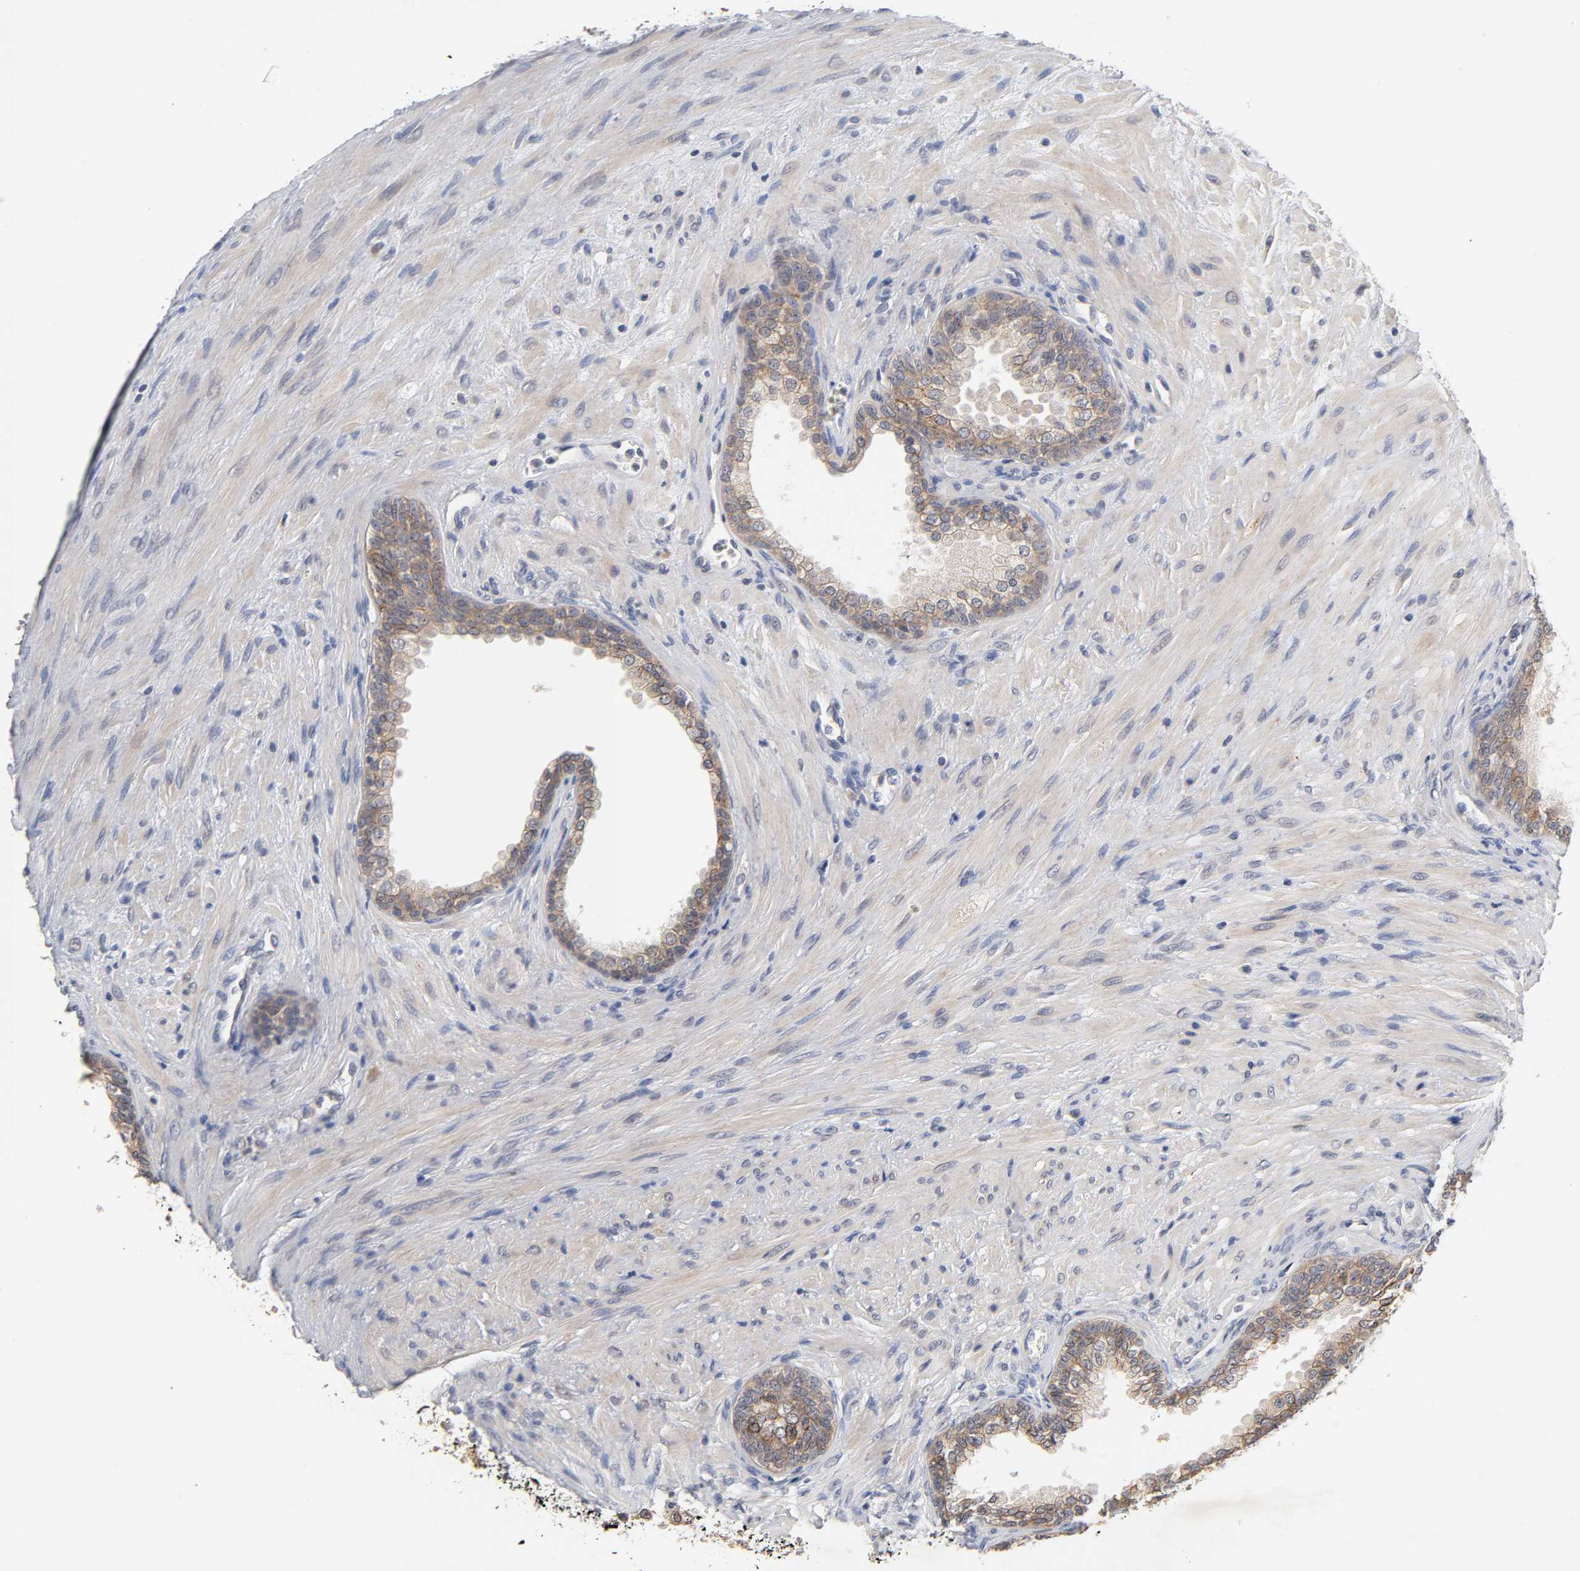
{"staining": {"intensity": "moderate", "quantity": ">75%", "location": "cytoplasmic/membranous"}, "tissue": "prostate", "cell_type": "Glandular cells", "image_type": "normal", "snomed": [{"axis": "morphology", "description": "Normal tissue, NOS"}, {"axis": "topography", "description": "Prostate"}], "caption": "This image exhibits immunohistochemistry staining of unremarkable prostate, with medium moderate cytoplasmic/membranous staining in about >75% of glandular cells.", "gene": "CXADR", "patient": {"sex": "male", "age": 76}}